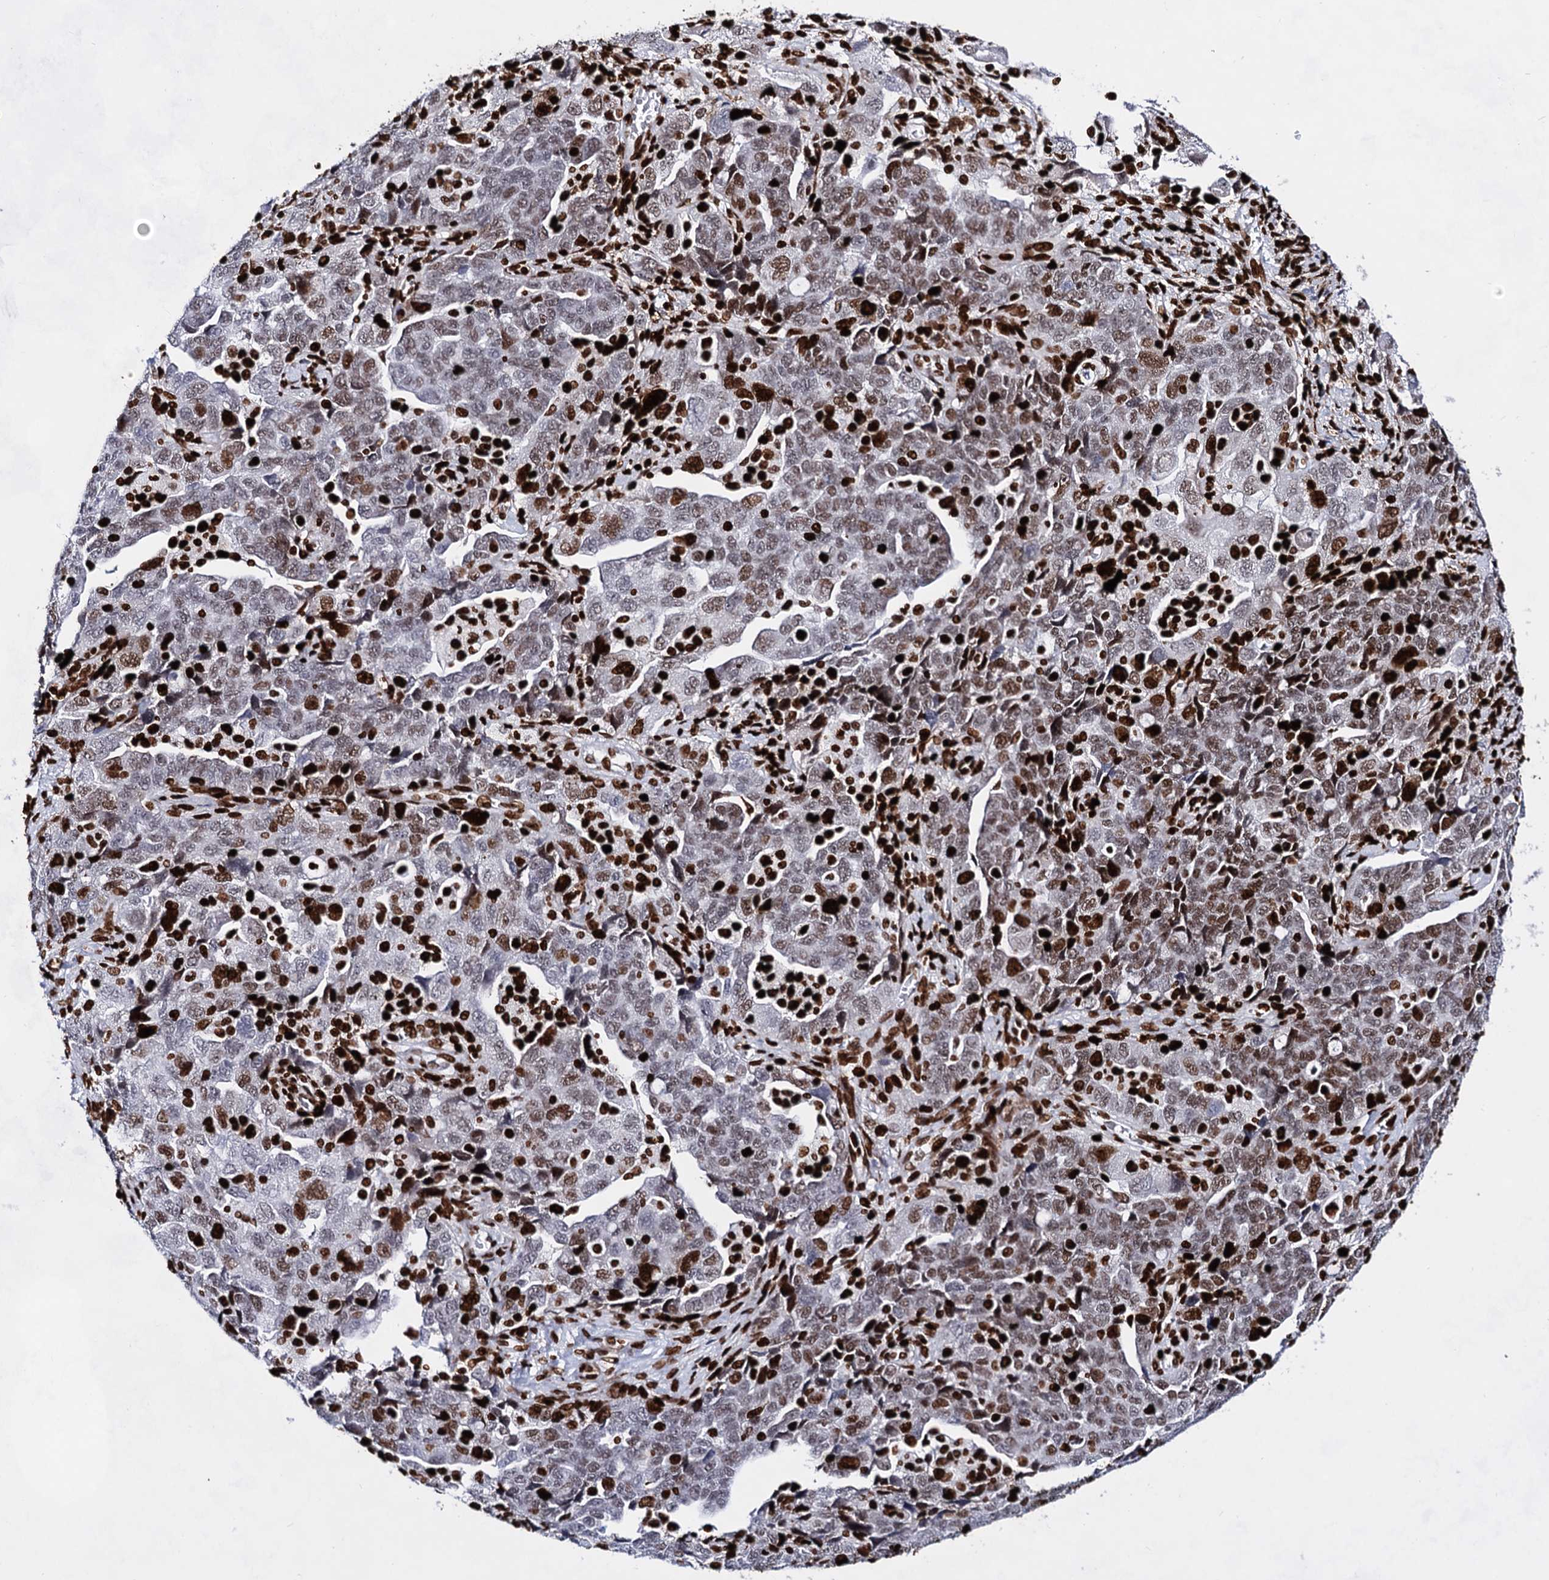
{"staining": {"intensity": "moderate", "quantity": "<25%", "location": "nuclear"}, "tissue": "ovarian cancer", "cell_type": "Tumor cells", "image_type": "cancer", "snomed": [{"axis": "morphology", "description": "Carcinoma, NOS"}, {"axis": "morphology", "description": "Cystadenocarcinoma, serous, NOS"}, {"axis": "topography", "description": "Ovary"}], "caption": "About <25% of tumor cells in human carcinoma (ovarian) demonstrate moderate nuclear protein expression as visualized by brown immunohistochemical staining.", "gene": "HMGB2", "patient": {"sex": "female", "age": 69}}